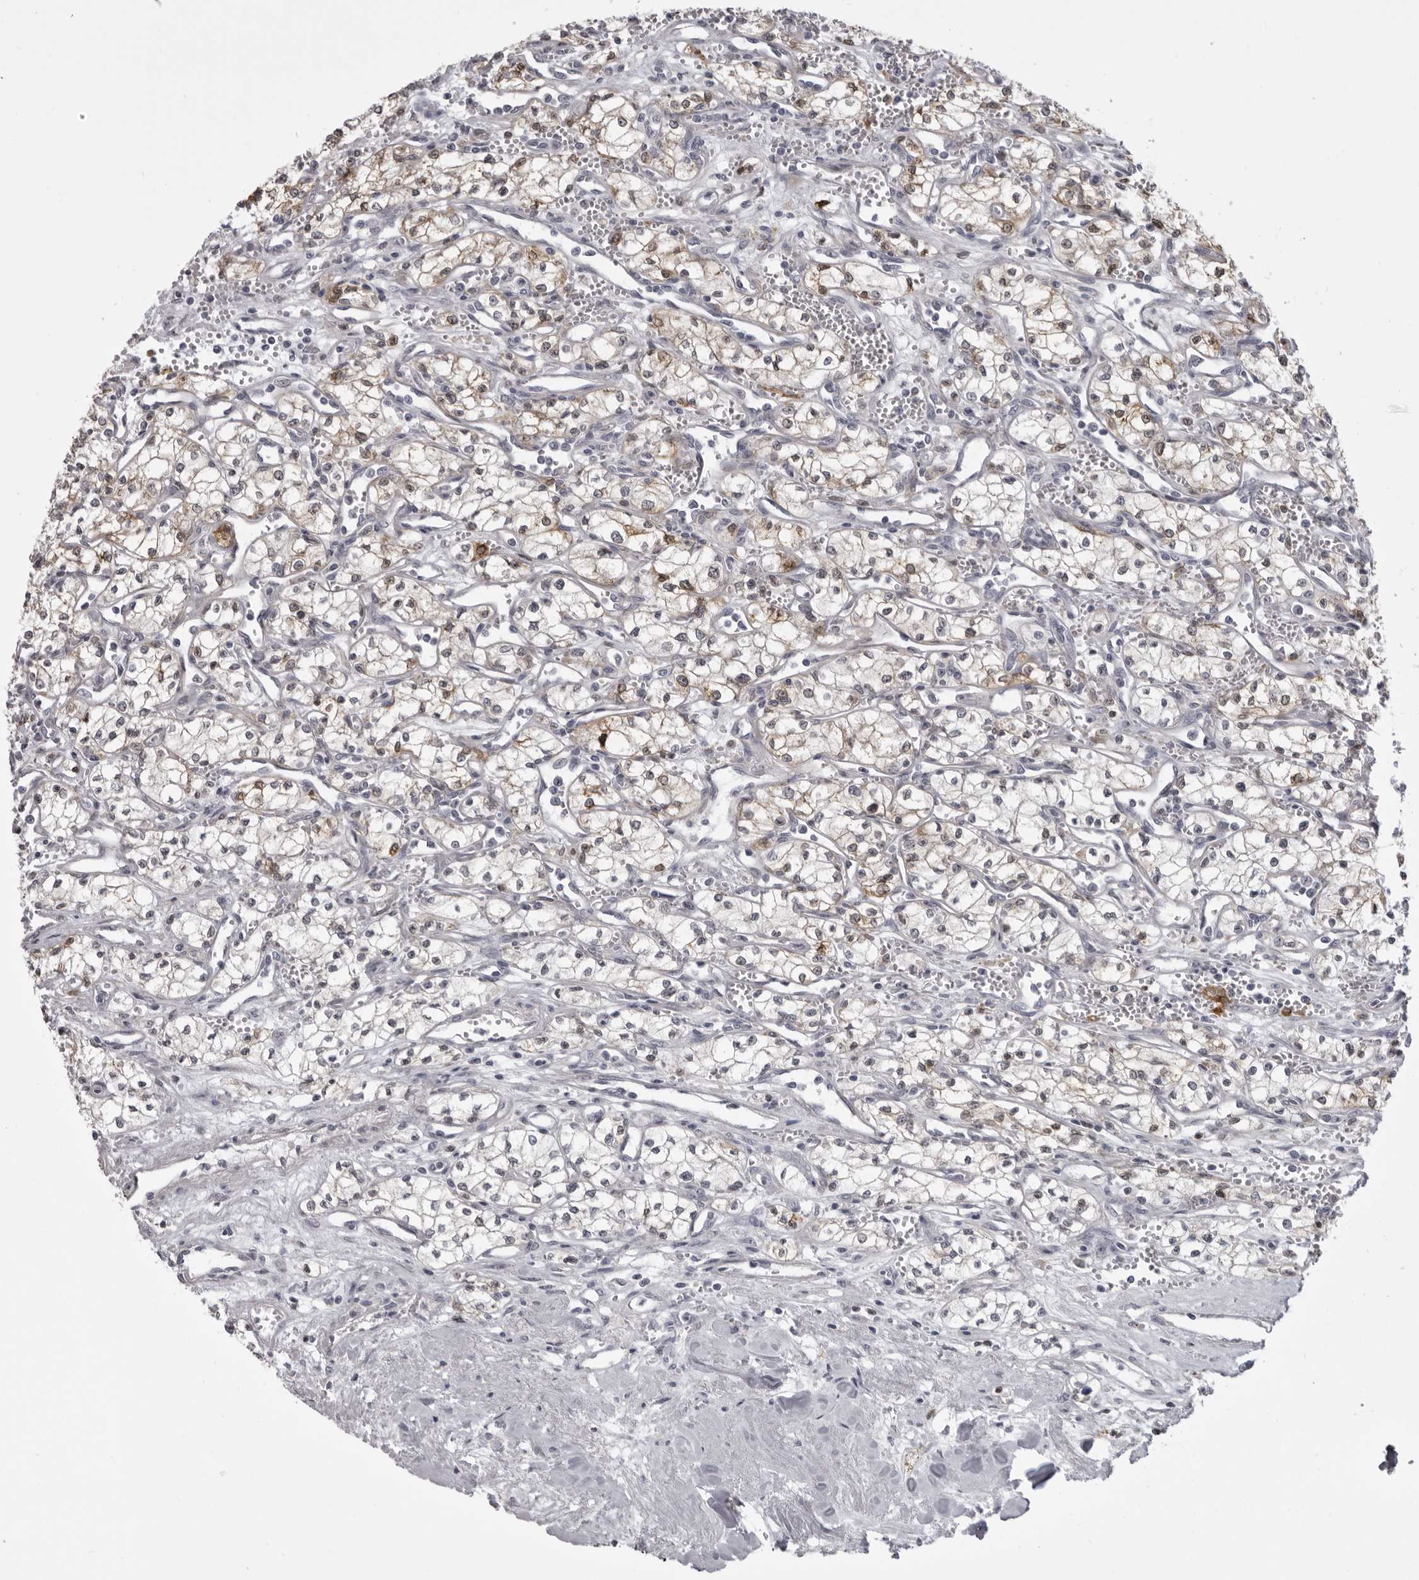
{"staining": {"intensity": "weak", "quantity": "25%-75%", "location": "cytoplasmic/membranous"}, "tissue": "renal cancer", "cell_type": "Tumor cells", "image_type": "cancer", "snomed": [{"axis": "morphology", "description": "Adenocarcinoma, NOS"}, {"axis": "topography", "description": "Kidney"}], "caption": "Human adenocarcinoma (renal) stained for a protein (brown) shows weak cytoplasmic/membranous positive staining in approximately 25%-75% of tumor cells.", "gene": "NCEH1", "patient": {"sex": "male", "age": 59}}